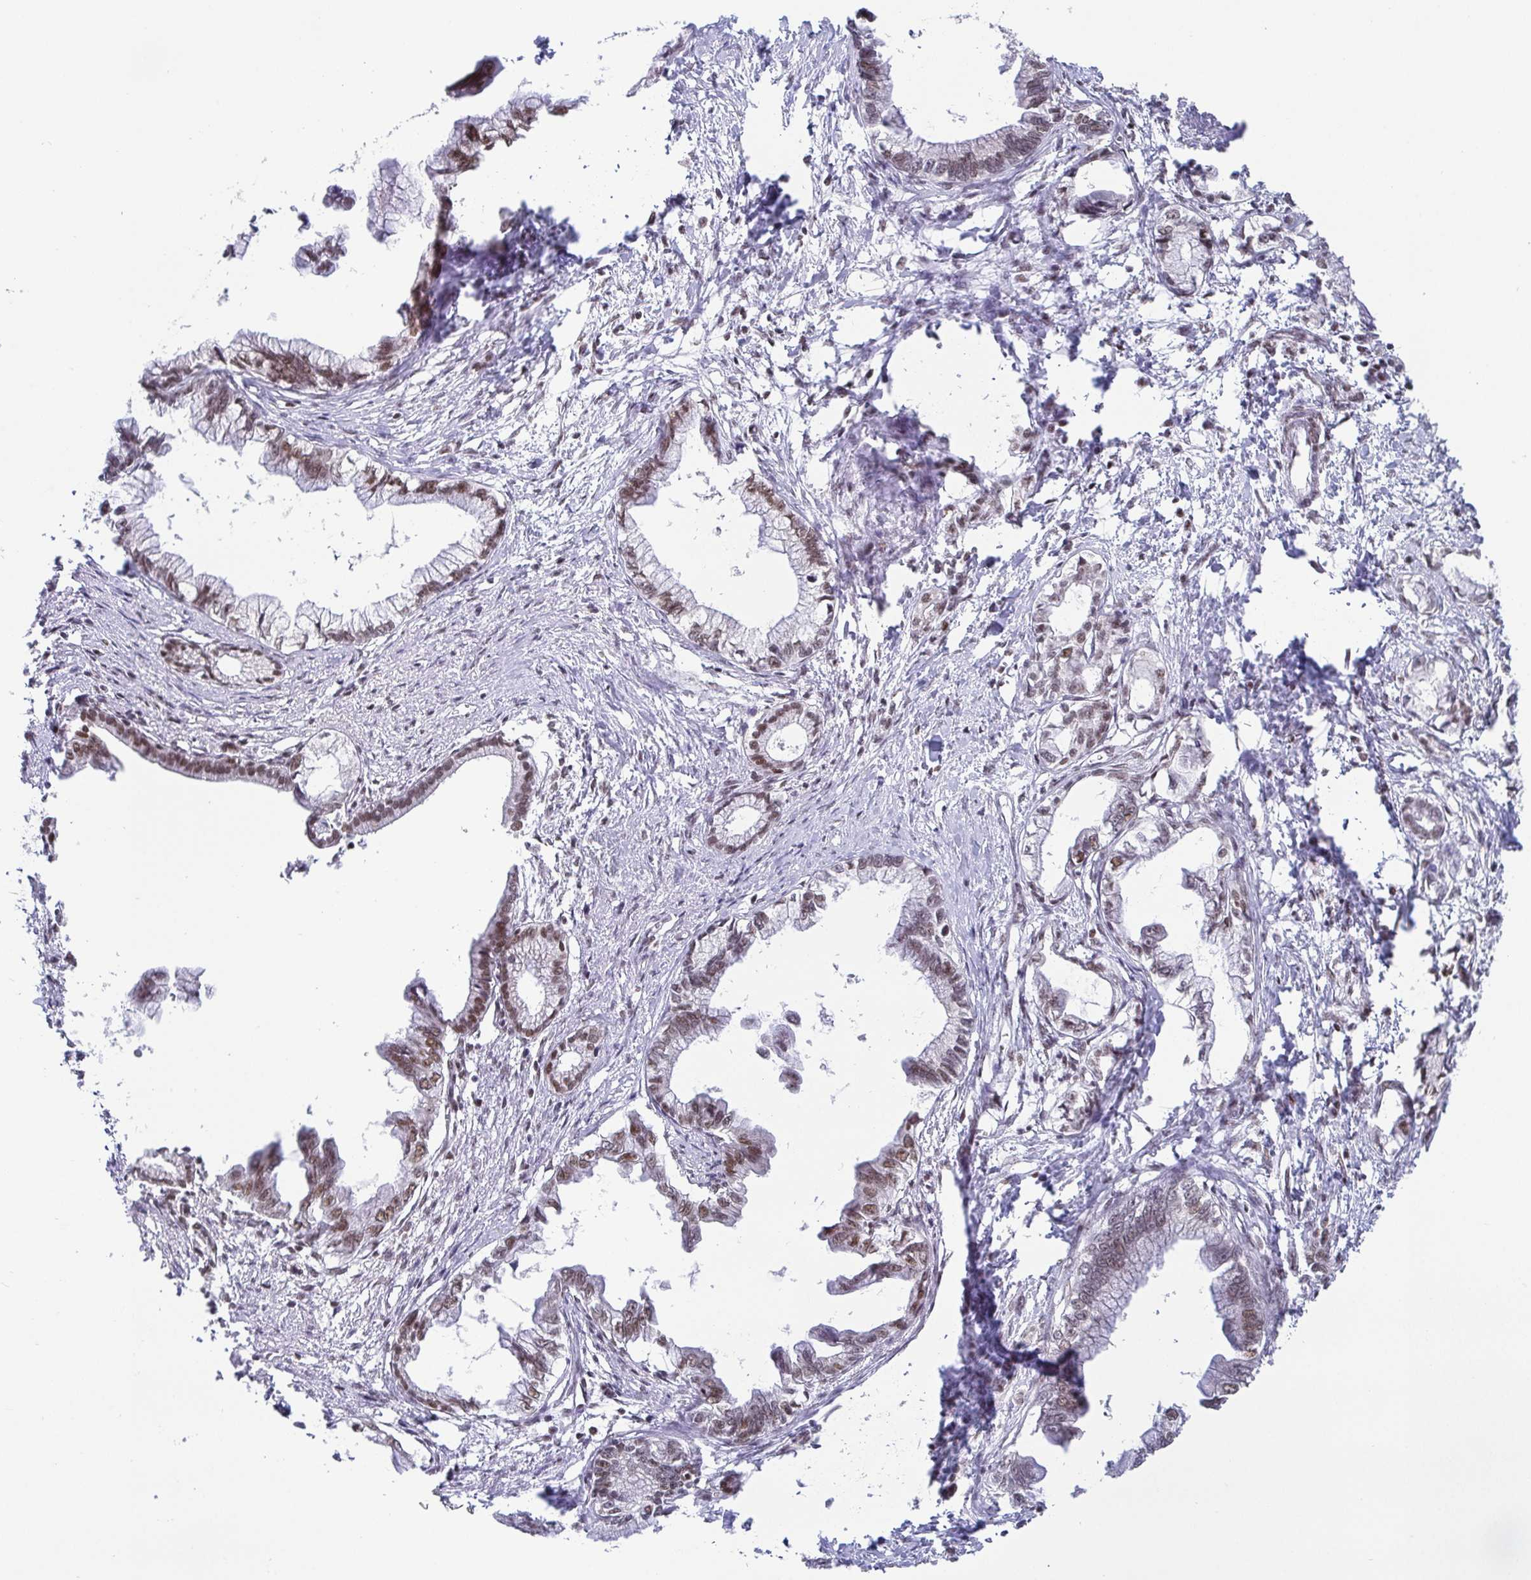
{"staining": {"intensity": "moderate", "quantity": ">75%", "location": "nuclear"}, "tissue": "pancreatic cancer", "cell_type": "Tumor cells", "image_type": "cancer", "snomed": [{"axis": "morphology", "description": "Adenocarcinoma, NOS"}, {"axis": "topography", "description": "Pancreas"}], "caption": "A histopathology image showing moderate nuclear expression in about >75% of tumor cells in pancreatic cancer, as visualized by brown immunohistochemical staining.", "gene": "CTCF", "patient": {"sex": "male", "age": 61}}